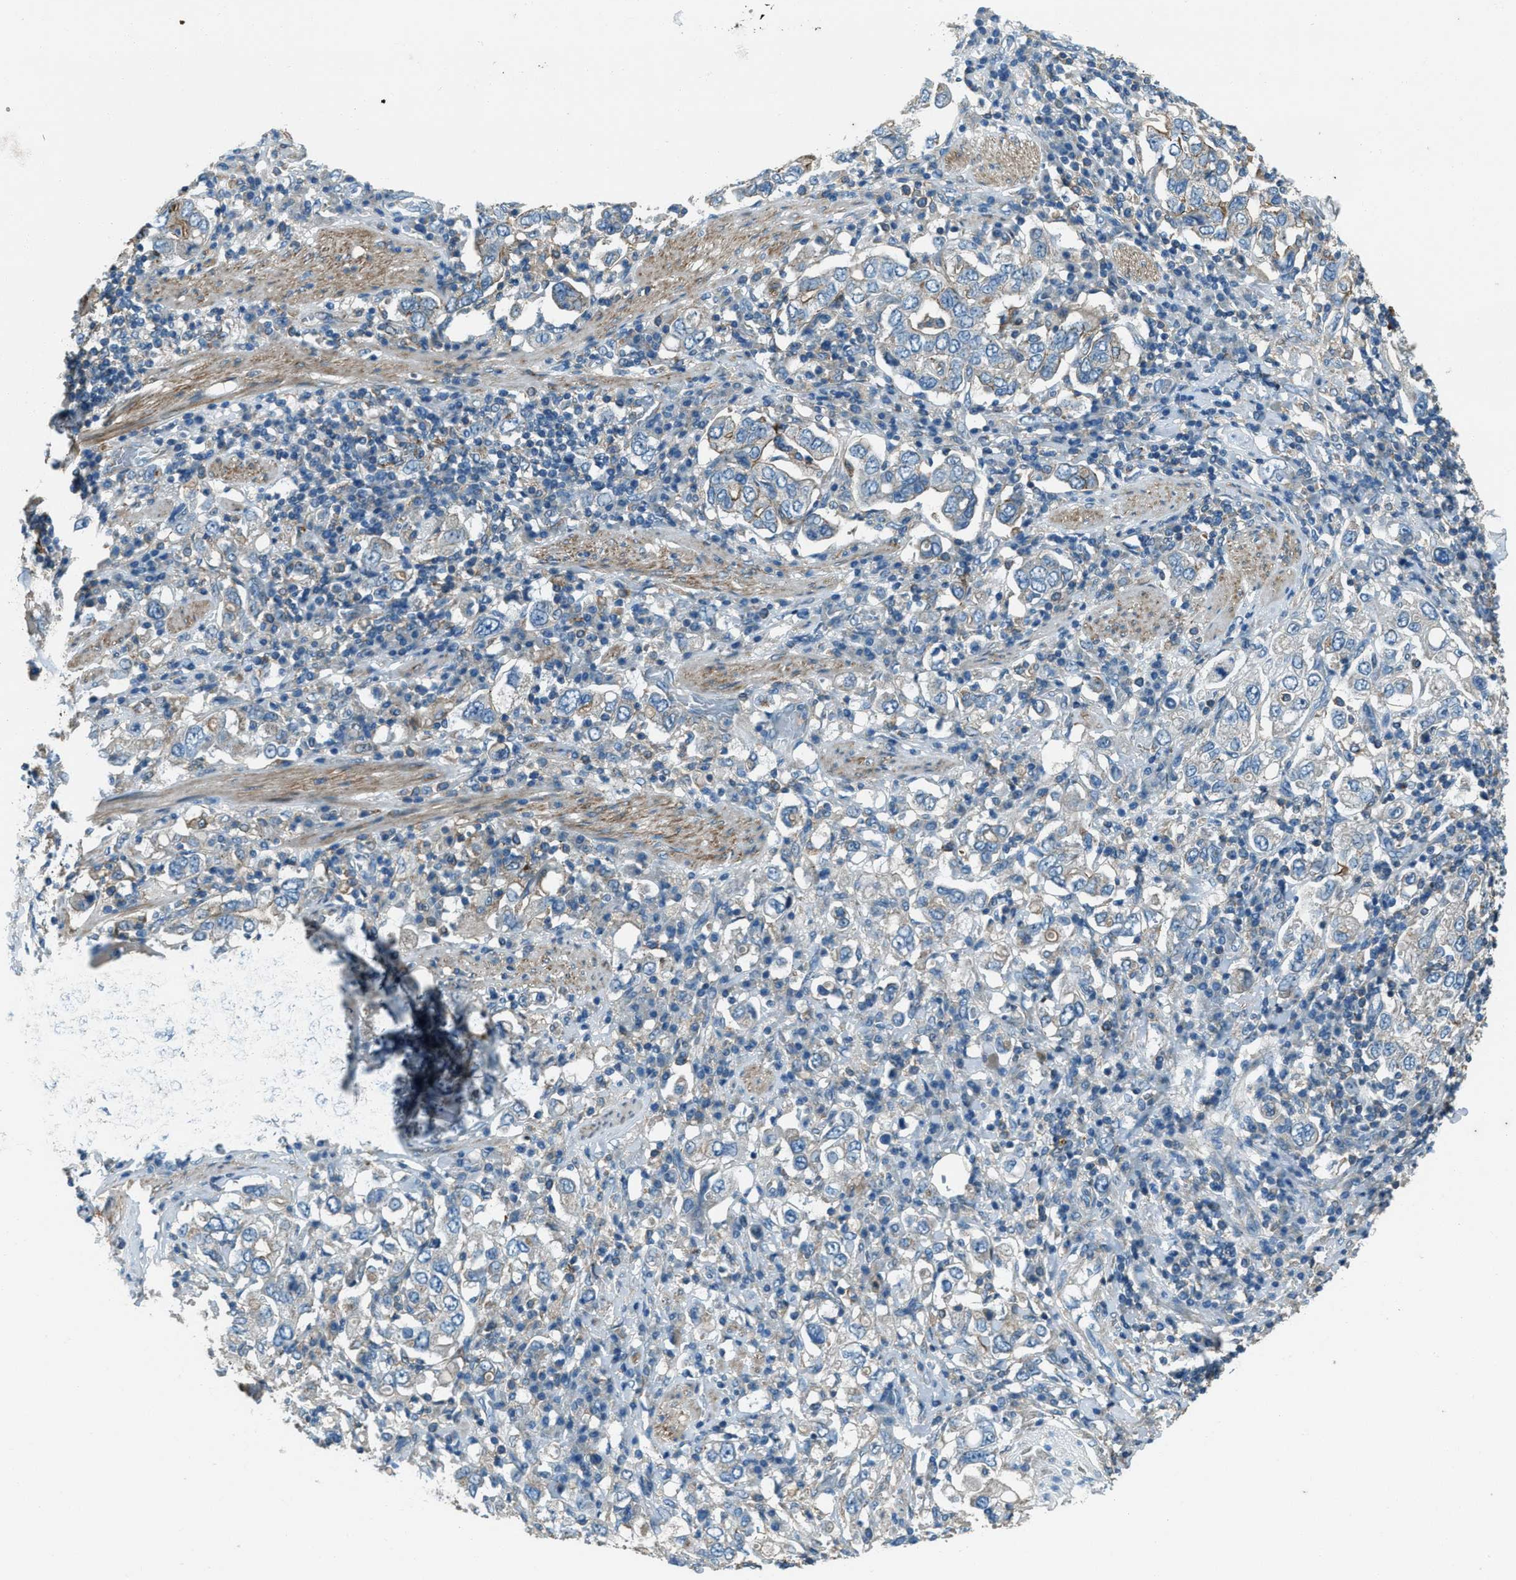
{"staining": {"intensity": "moderate", "quantity": "<25%", "location": "cytoplasmic/membranous"}, "tissue": "stomach cancer", "cell_type": "Tumor cells", "image_type": "cancer", "snomed": [{"axis": "morphology", "description": "Adenocarcinoma, NOS"}, {"axis": "topography", "description": "Stomach, upper"}], "caption": "Human stomach cancer (adenocarcinoma) stained with a brown dye shows moderate cytoplasmic/membranous positive staining in about <25% of tumor cells.", "gene": "SVIL", "patient": {"sex": "male", "age": 62}}